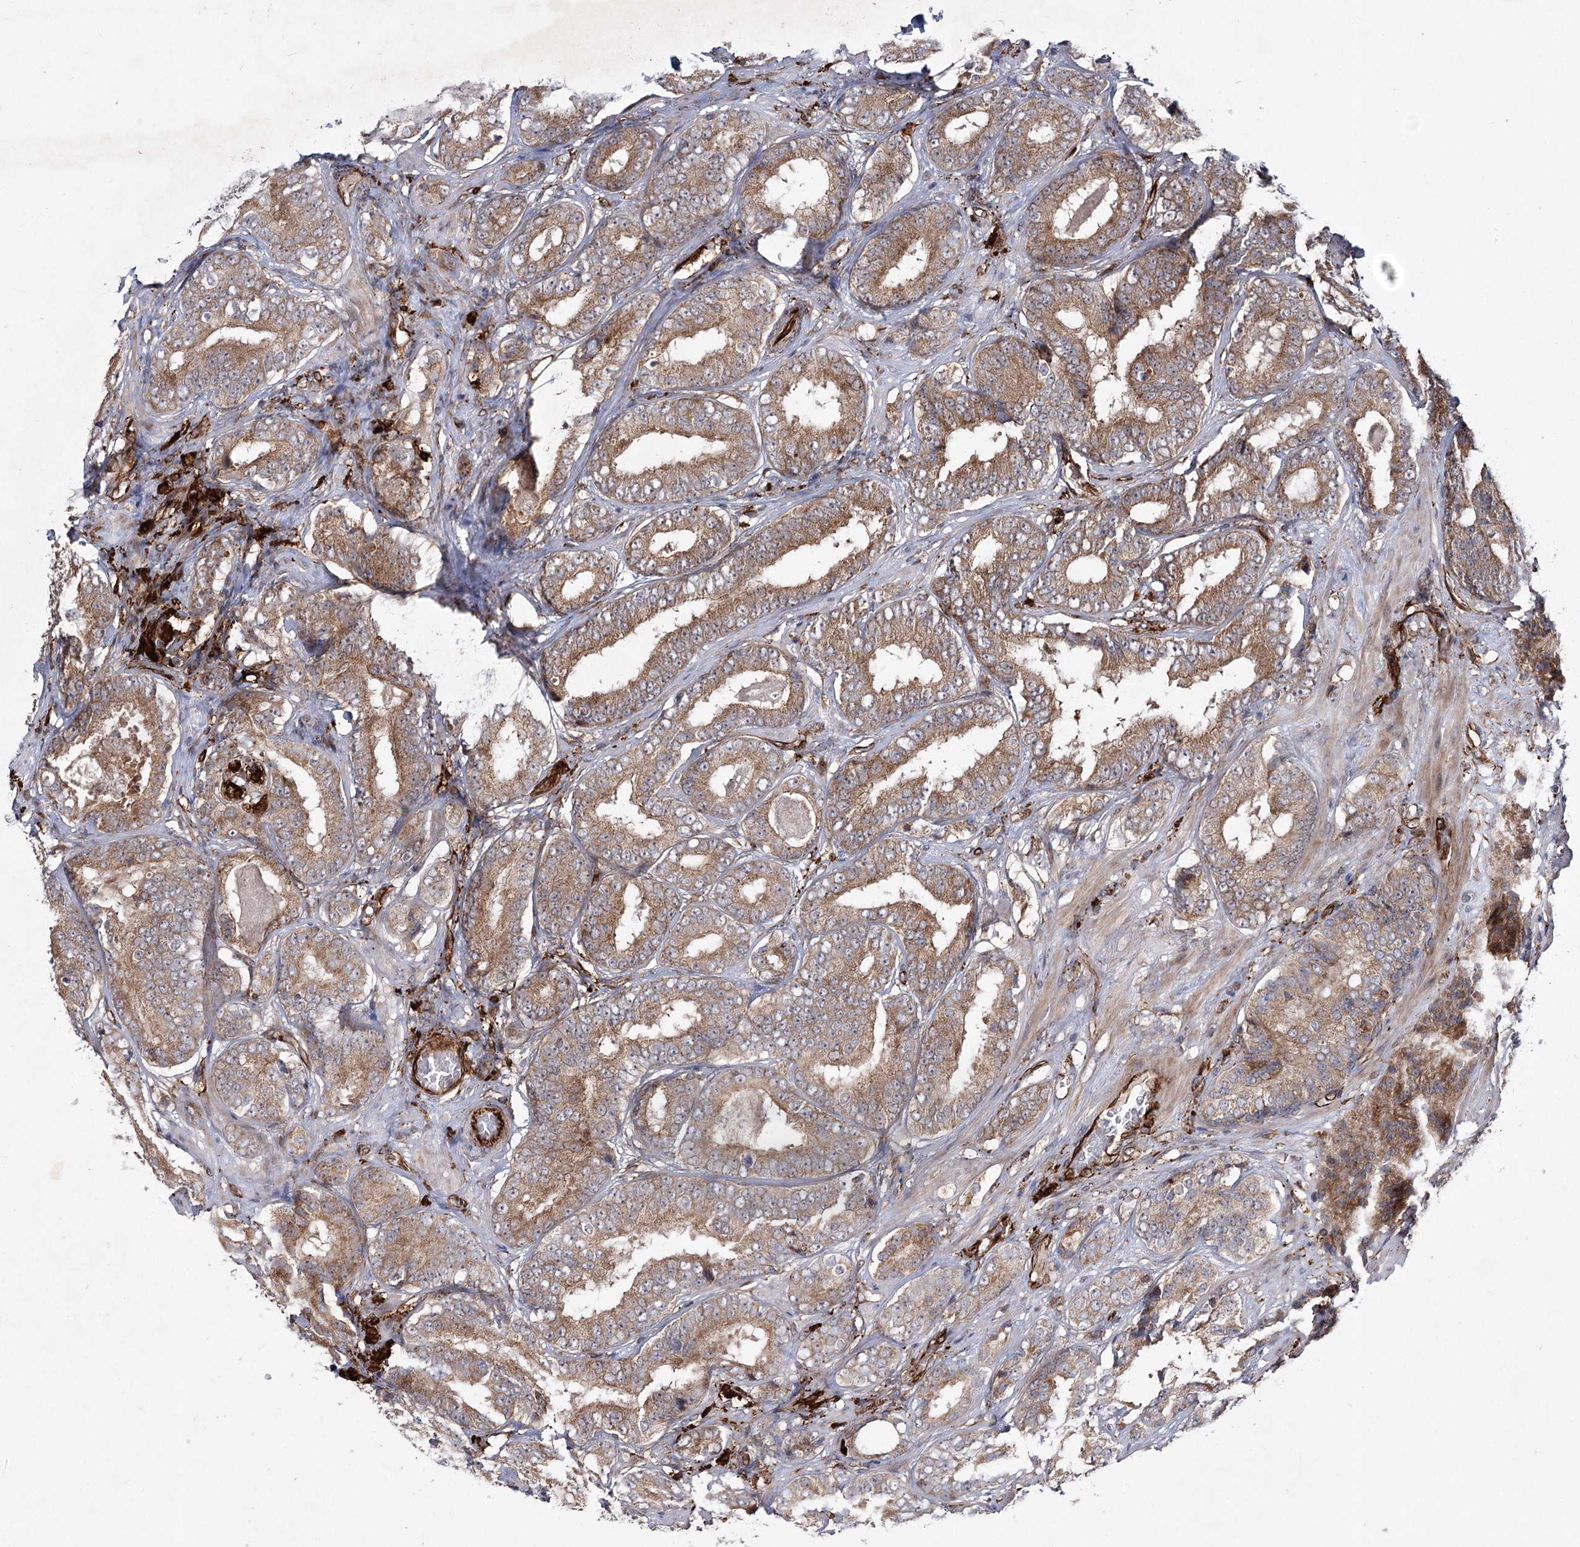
{"staining": {"intensity": "moderate", "quantity": ">75%", "location": "cytoplasmic/membranous"}, "tissue": "prostate cancer", "cell_type": "Tumor cells", "image_type": "cancer", "snomed": [{"axis": "morphology", "description": "Adenocarcinoma, High grade"}, {"axis": "topography", "description": "Prostate"}], "caption": "Adenocarcinoma (high-grade) (prostate) stained for a protein reveals moderate cytoplasmic/membranous positivity in tumor cells.", "gene": "DPEP2", "patient": {"sex": "male", "age": 57}}